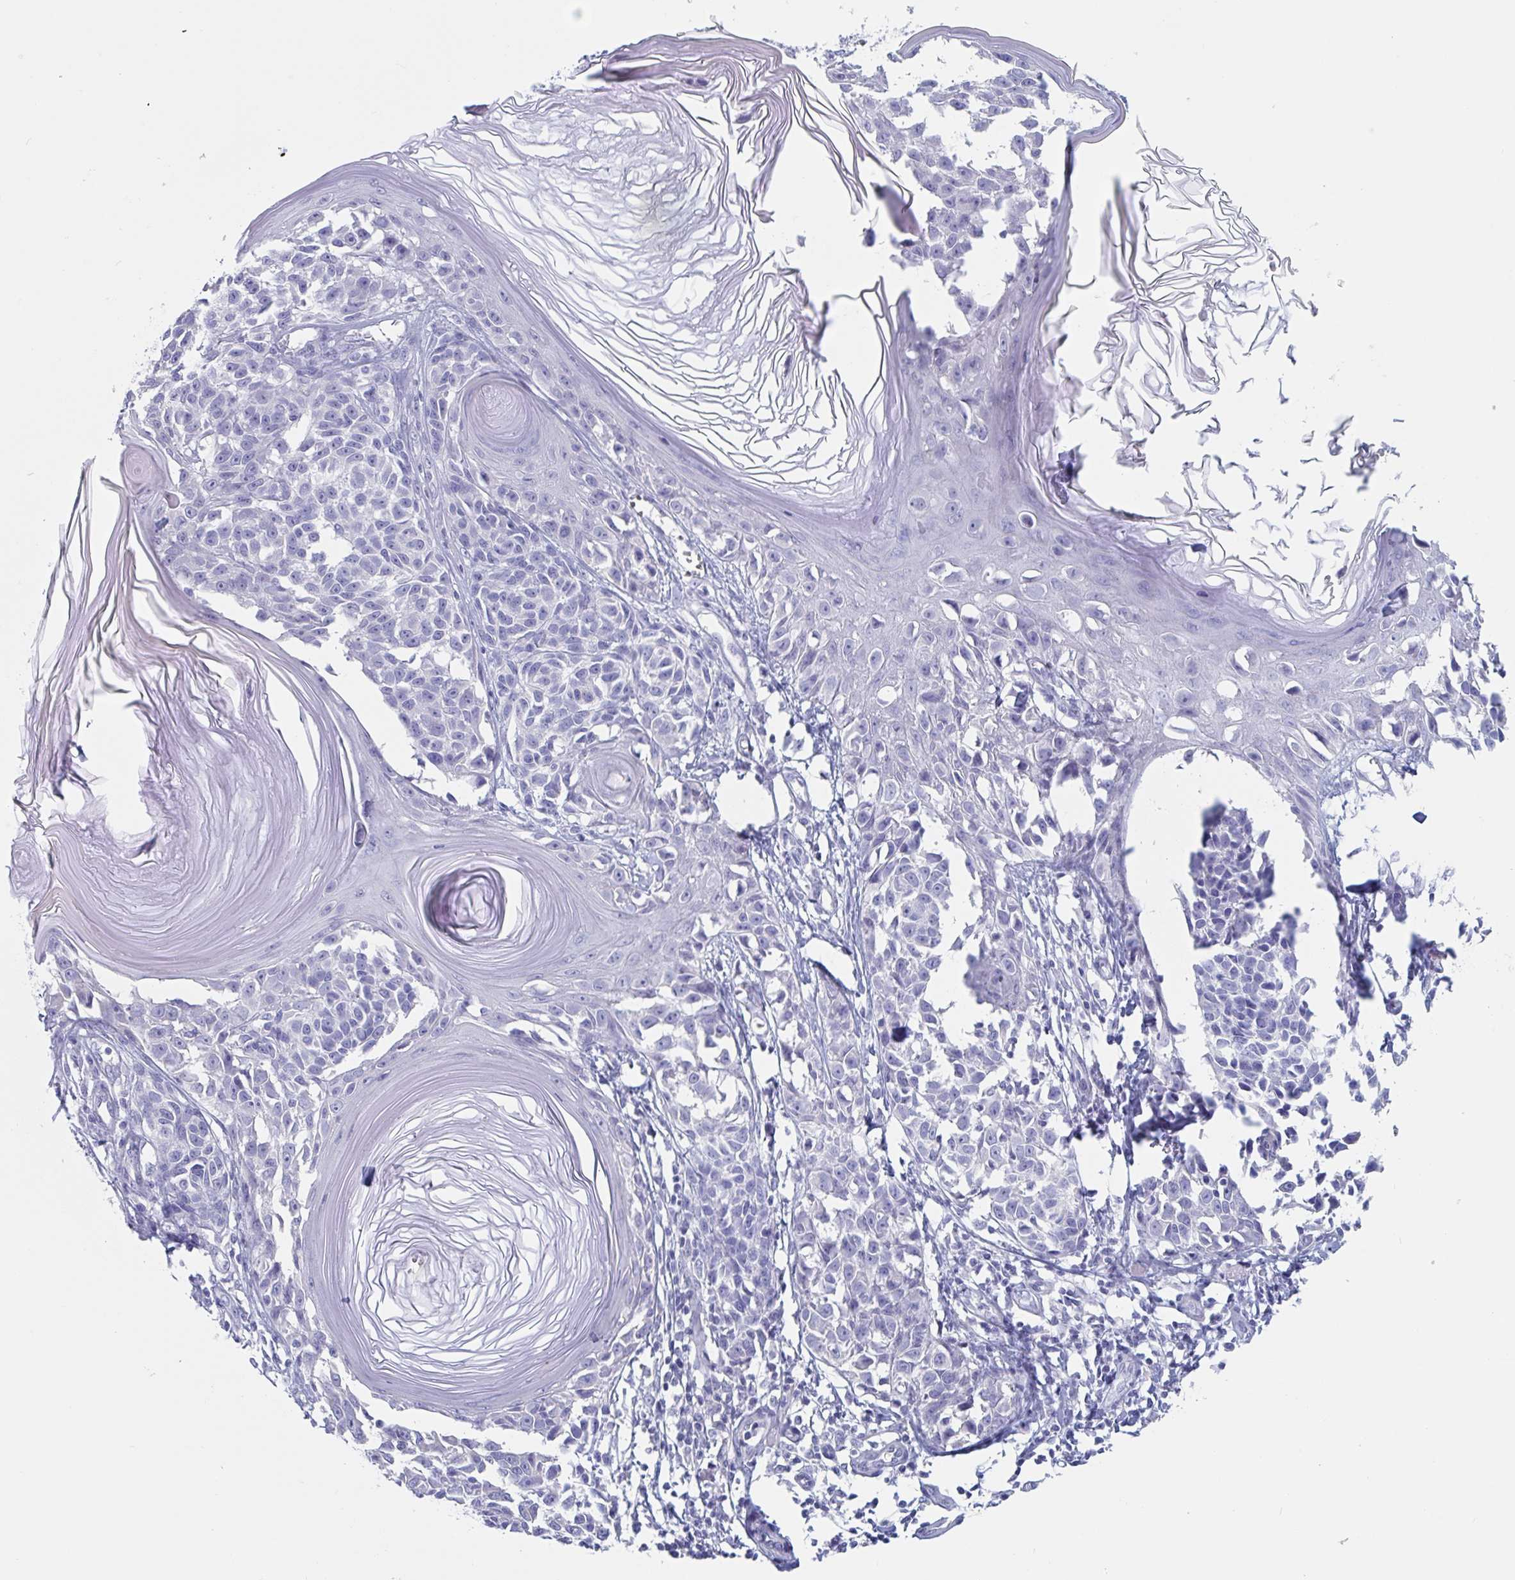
{"staining": {"intensity": "negative", "quantity": "none", "location": "none"}, "tissue": "melanoma", "cell_type": "Tumor cells", "image_type": "cancer", "snomed": [{"axis": "morphology", "description": "Malignant melanoma, NOS"}, {"axis": "topography", "description": "Skin"}], "caption": "High power microscopy micrograph of an immunohistochemistry (IHC) photomicrograph of melanoma, revealing no significant staining in tumor cells.", "gene": "DPEP3", "patient": {"sex": "male", "age": 73}}